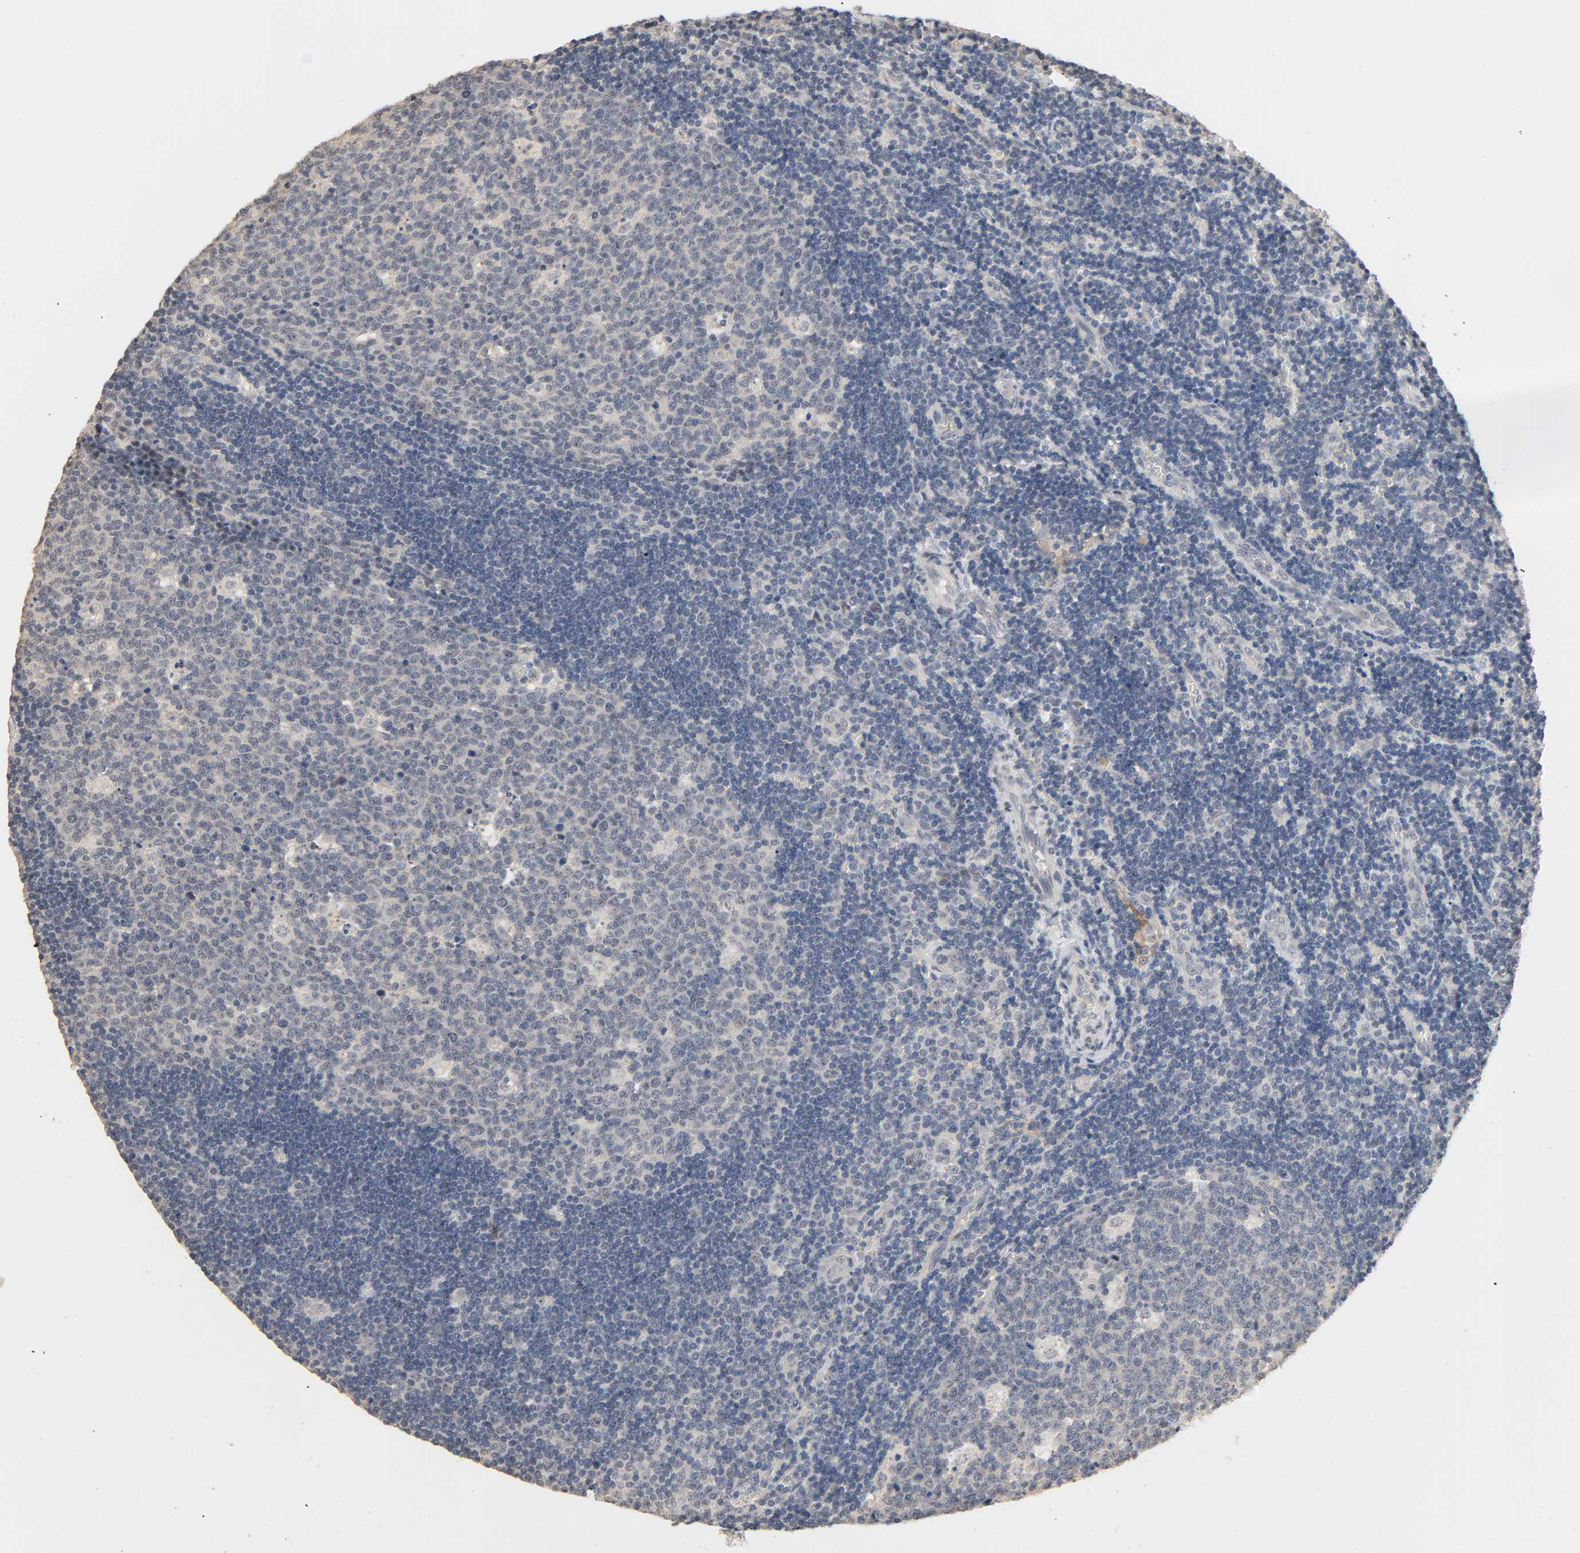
{"staining": {"intensity": "negative", "quantity": "none", "location": "none"}, "tissue": "lymph node", "cell_type": "Germinal center cells", "image_type": "normal", "snomed": [{"axis": "morphology", "description": "Normal tissue, NOS"}, {"axis": "topography", "description": "Lymph node"}, {"axis": "topography", "description": "Salivary gland"}], "caption": "The histopathology image displays no staining of germinal center cells in normal lymph node. (Immunohistochemistry, brightfield microscopy, high magnification).", "gene": "MAGEA8", "patient": {"sex": "male", "age": 8}}